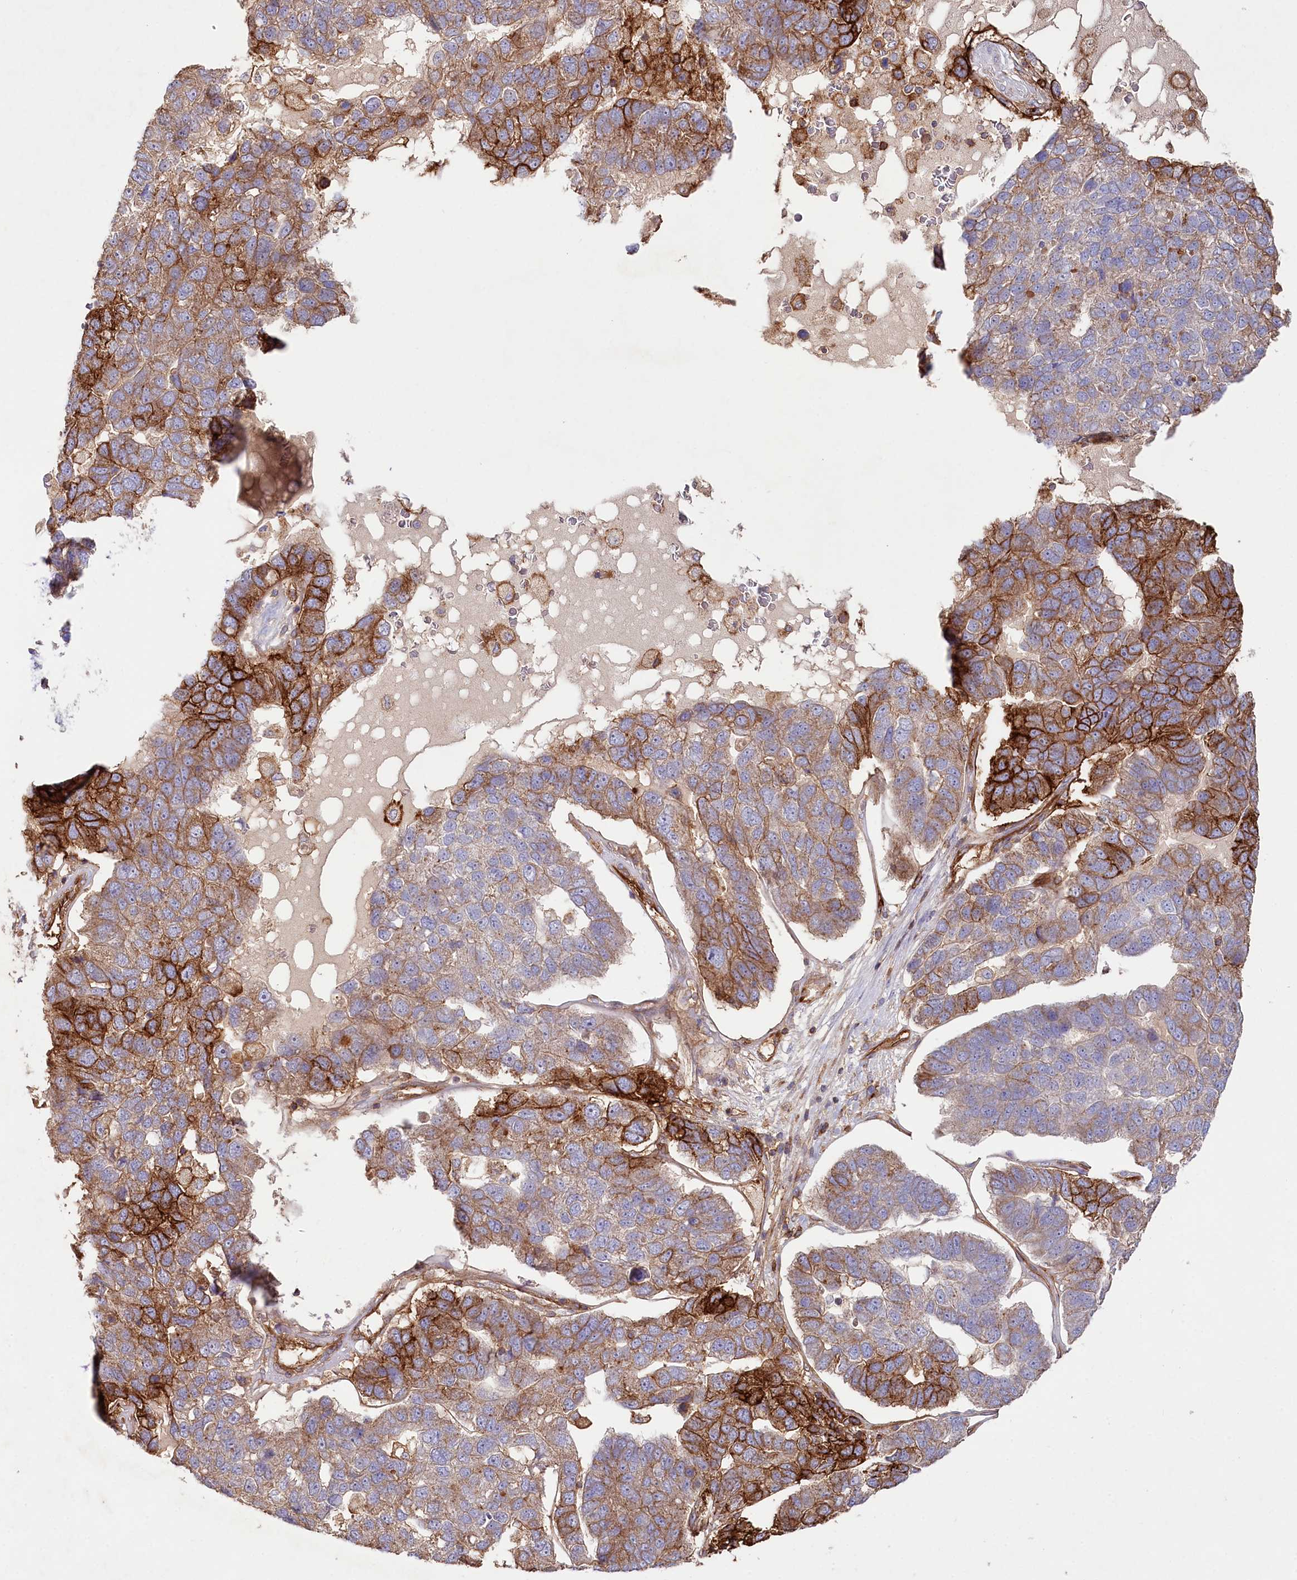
{"staining": {"intensity": "strong", "quantity": "25%-75%", "location": "cytoplasmic/membranous"}, "tissue": "pancreatic cancer", "cell_type": "Tumor cells", "image_type": "cancer", "snomed": [{"axis": "morphology", "description": "Adenocarcinoma, NOS"}, {"axis": "topography", "description": "Pancreas"}], "caption": "Immunohistochemical staining of pancreatic cancer (adenocarcinoma) reveals high levels of strong cytoplasmic/membranous positivity in approximately 25%-75% of tumor cells.", "gene": "RBP5", "patient": {"sex": "female", "age": 61}}